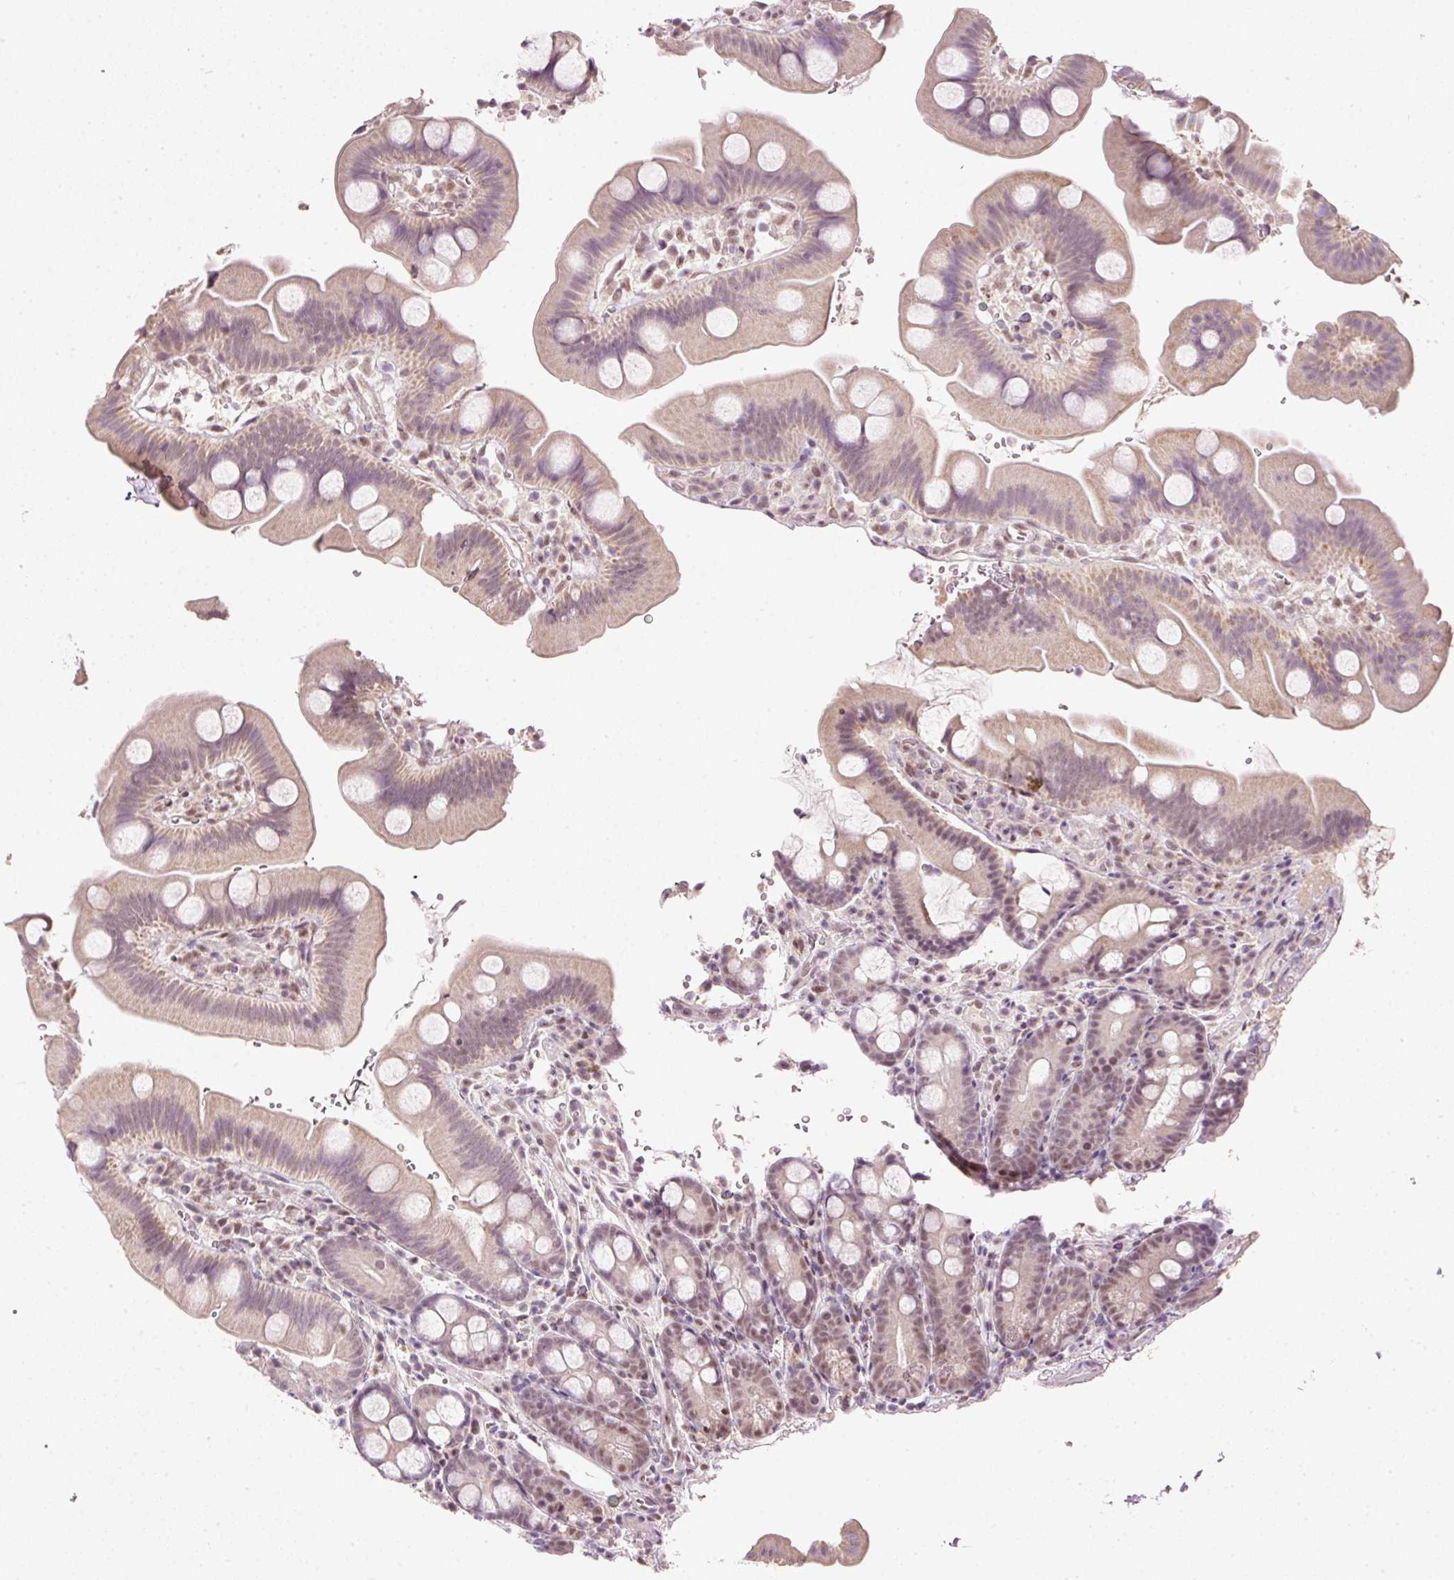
{"staining": {"intensity": "moderate", "quantity": "25%-75%", "location": "cytoplasmic/membranous,nuclear"}, "tissue": "small intestine", "cell_type": "Glandular cells", "image_type": "normal", "snomed": [{"axis": "morphology", "description": "Normal tissue, NOS"}, {"axis": "topography", "description": "Small intestine"}], "caption": "Protein staining displays moderate cytoplasmic/membranous,nuclear staining in approximately 25%-75% of glandular cells in unremarkable small intestine.", "gene": "FSTL3", "patient": {"sex": "female", "age": 68}}